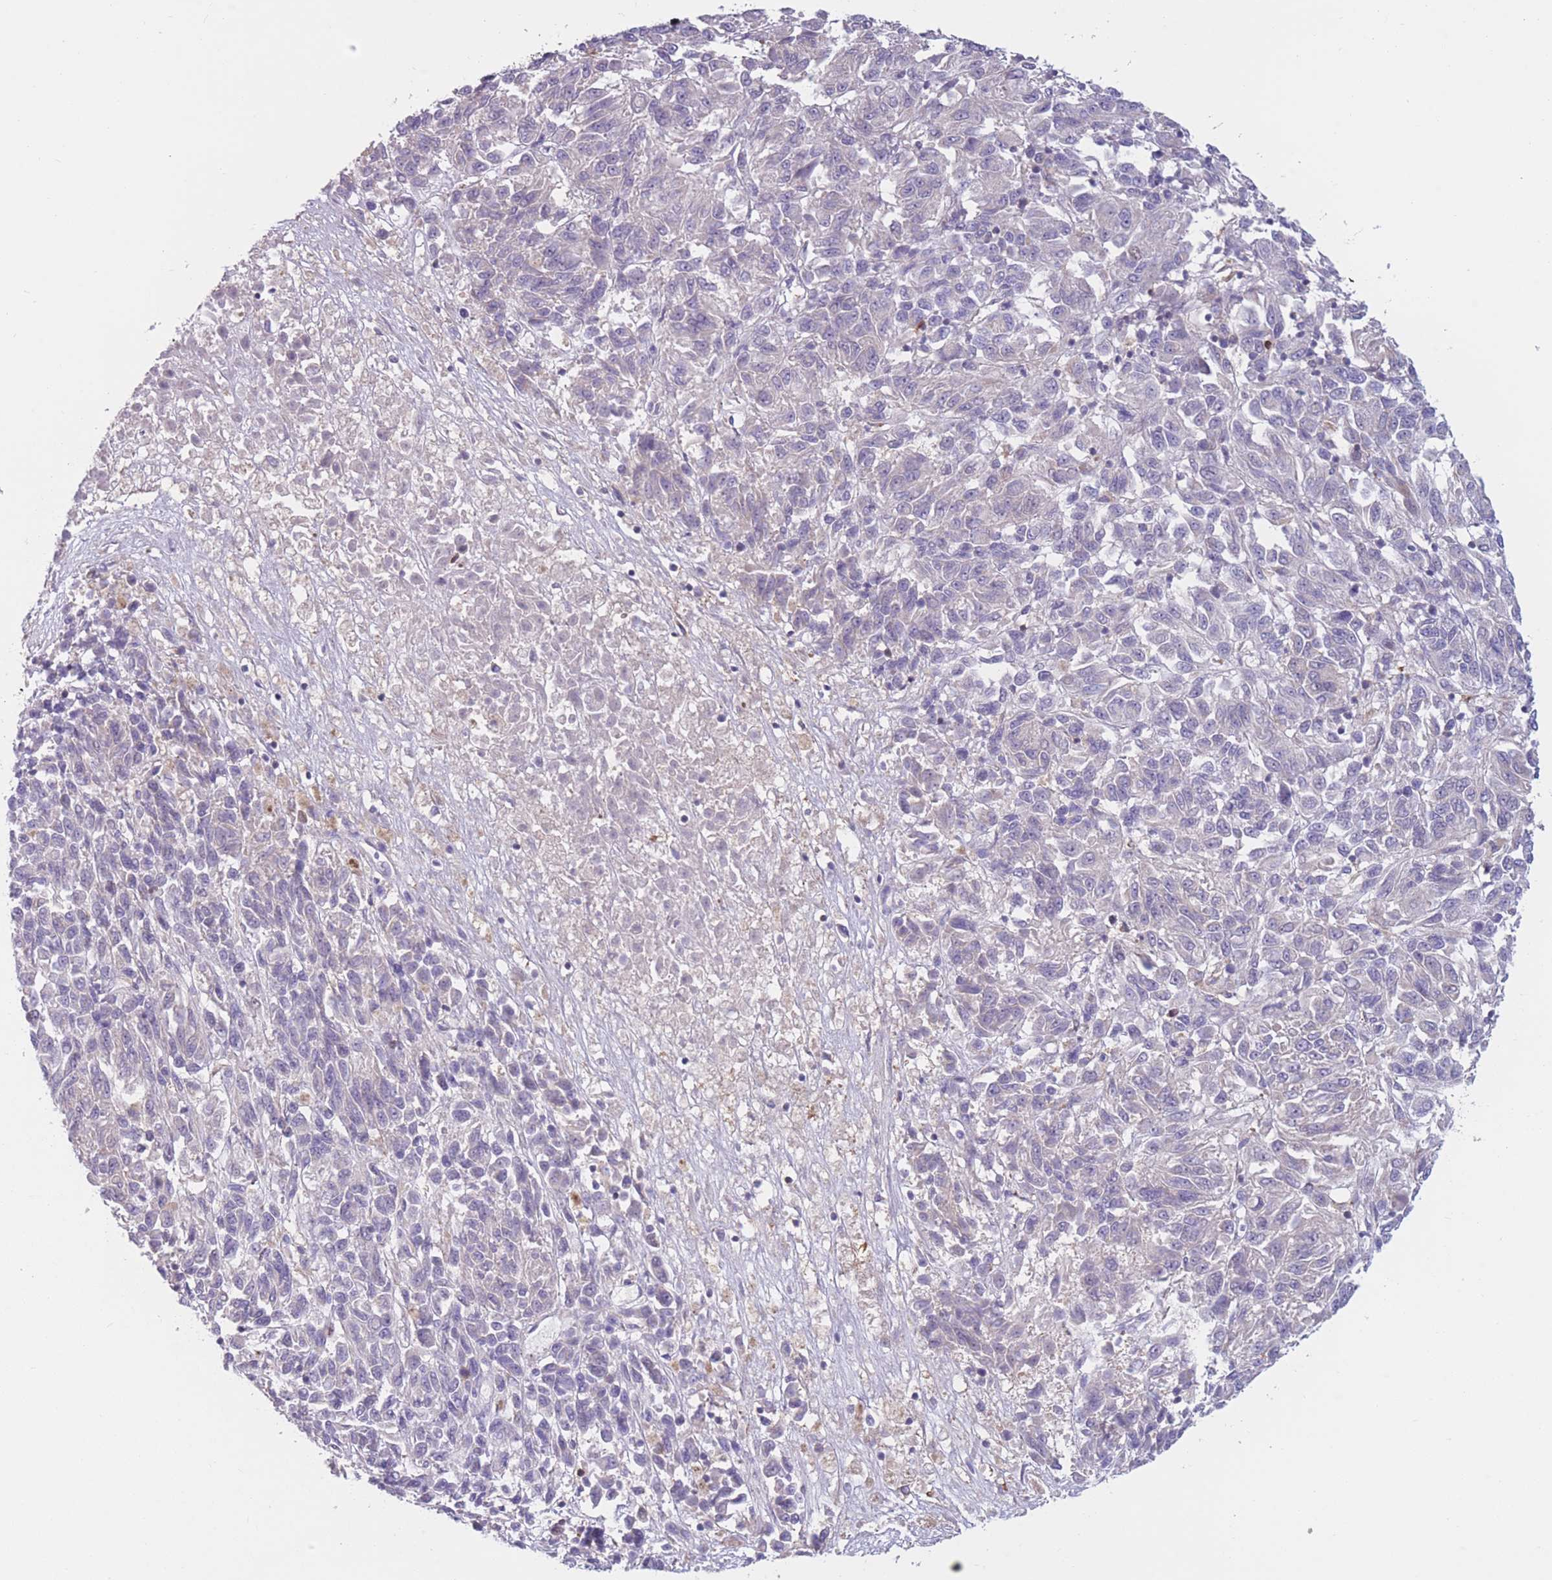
{"staining": {"intensity": "negative", "quantity": "none", "location": "none"}, "tissue": "melanoma", "cell_type": "Tumor cells", "image_type": "cancer", "snomed": [{"axis": "morphology", "description": "Malignant melanoma, Metastatic site"}, {"axis": "topography", "description": "Lung"}], "caption": "High magnification brightfield microscopy of malignant melanoma (metastatic site) stained with DAB (brown) and counterstained with hematoxylin (blue): tumor cells show no significant positivity.", "gene": "PDE4A", "patient": {"sex": "male", "age": 64}}